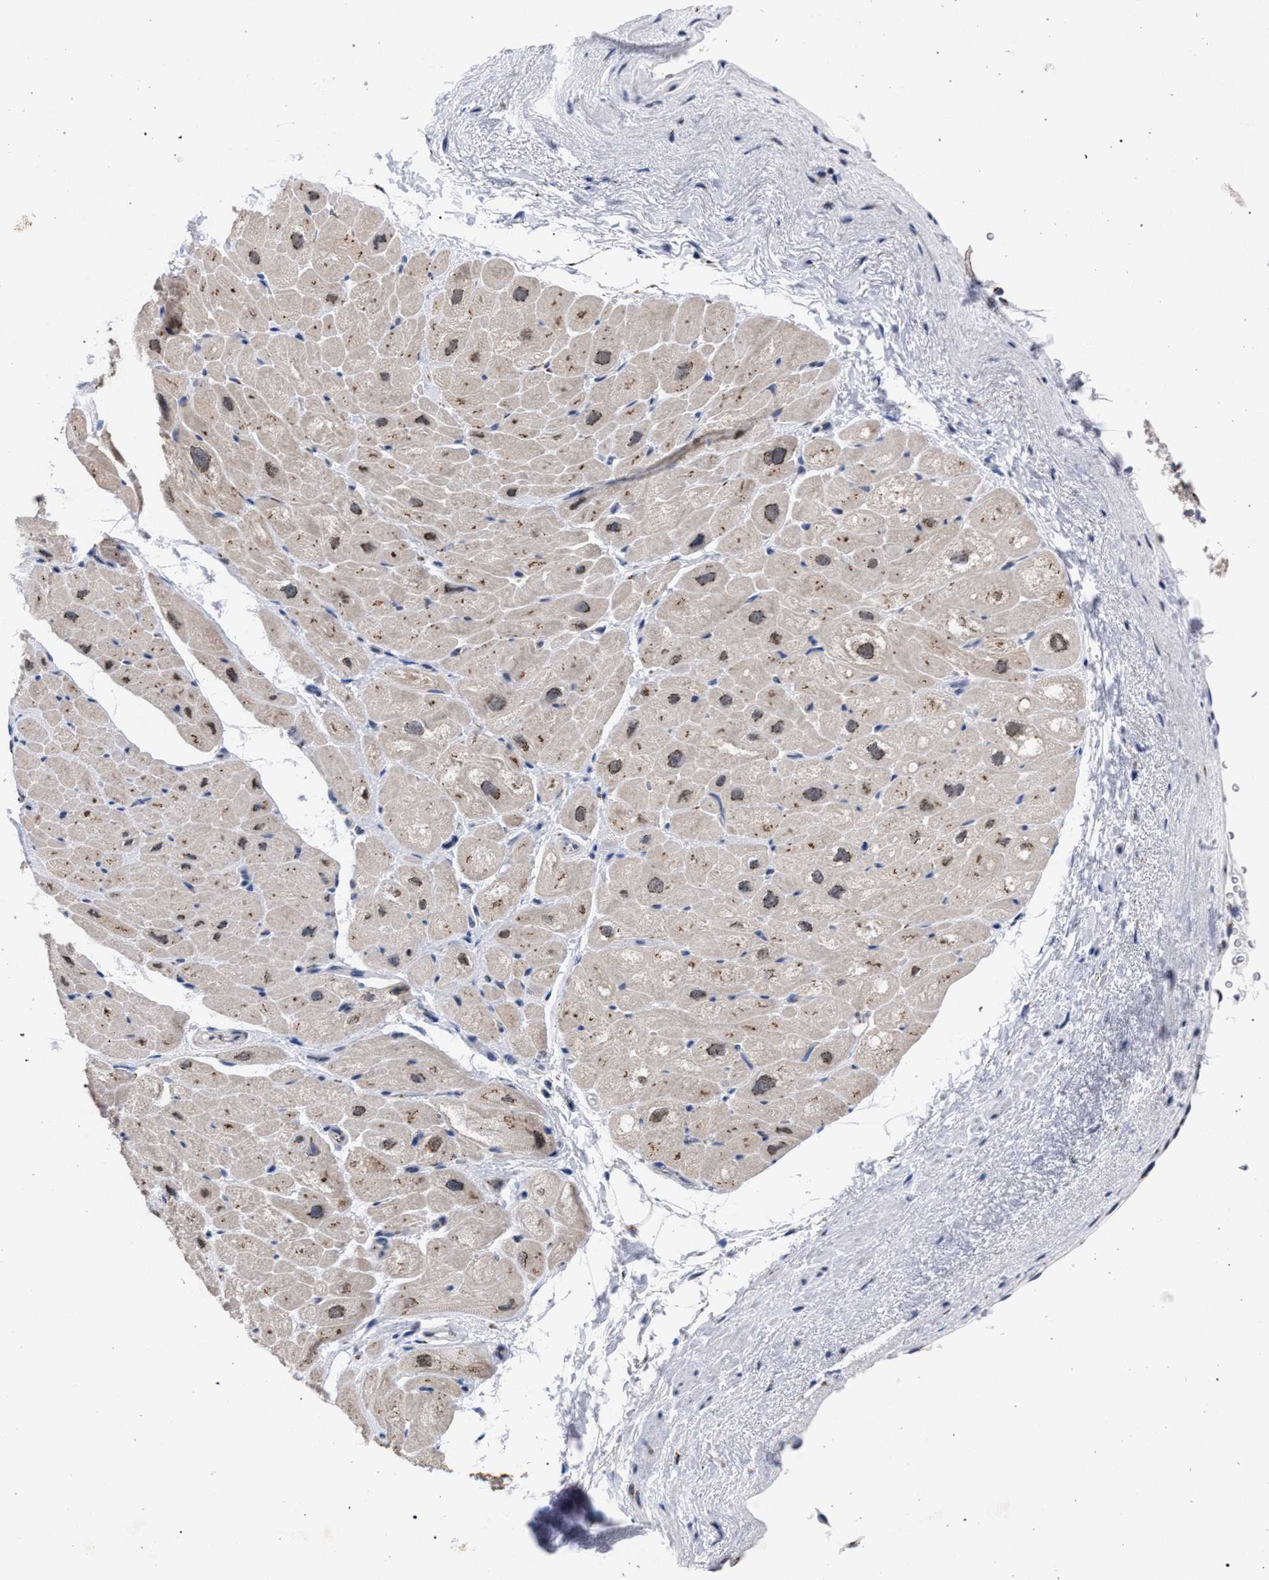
{"staining": {"intensity": "weak", "quantity": "25%-75%", "location": "cytoplasmic/membranous"}, "tissue": "heart muscle", "cell_type": "Cardiomyocytes", "image_type": "normal", "snomed": [{"axis": "morphology", "description": "Normal tissue, NOS"}, {"axis": "topography", "description": "Heart"}], "caption": "A brown stain labels weak cytoplasmic/membranous positivity of a protein in cardiomyocytes of unremarkable human heart muscle.", "gene": "GOLGA2", "patient": {"sex": "male", "age": 49}}